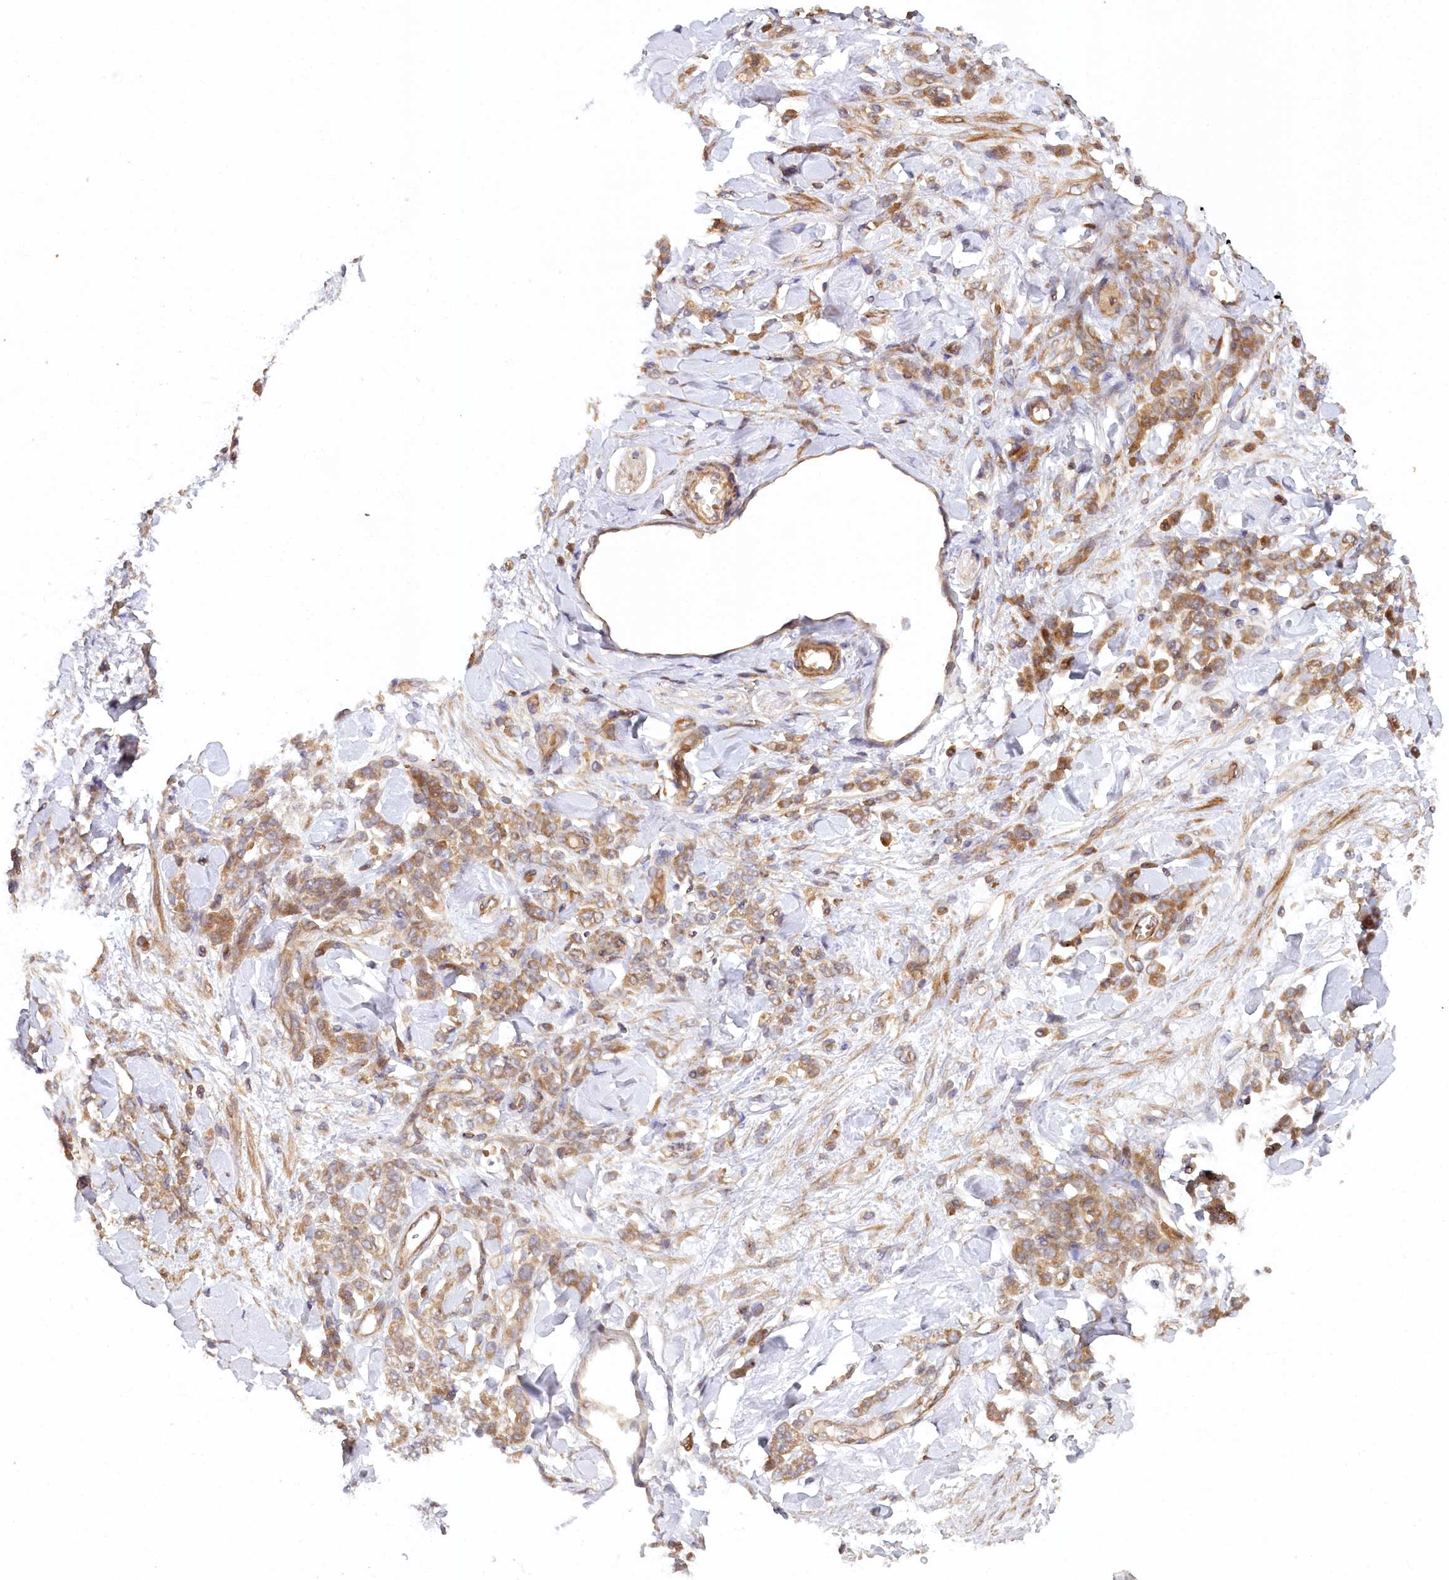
{"staining": {"intensity": "moderate", "quantity": ">75%", "location": "cytoplasmic/membranous"}, "tissue": "stomach cancer", "cell_type": "Tumor cells", "image_type": "cancer", "snomed": [{"axis": "morphology", "description": "Normal tissue, NOS"}, {"axis": "morphology", "description": "Adenocarcinoma, NOS"}, {"axis": "topography", "description": "Stomach"}], "caption": "An immunohistochemistry photomicrograph of neoplastic tissue is shown. Protein staining in brown shows moderate cytoplasmic/membranous positivity in stomach cancer within tumor cells. The protein is shown in brown color, while the nuclei are stained blue.", "gene": "PAIP2", "patient": {"sex": "male", "age": 82}}